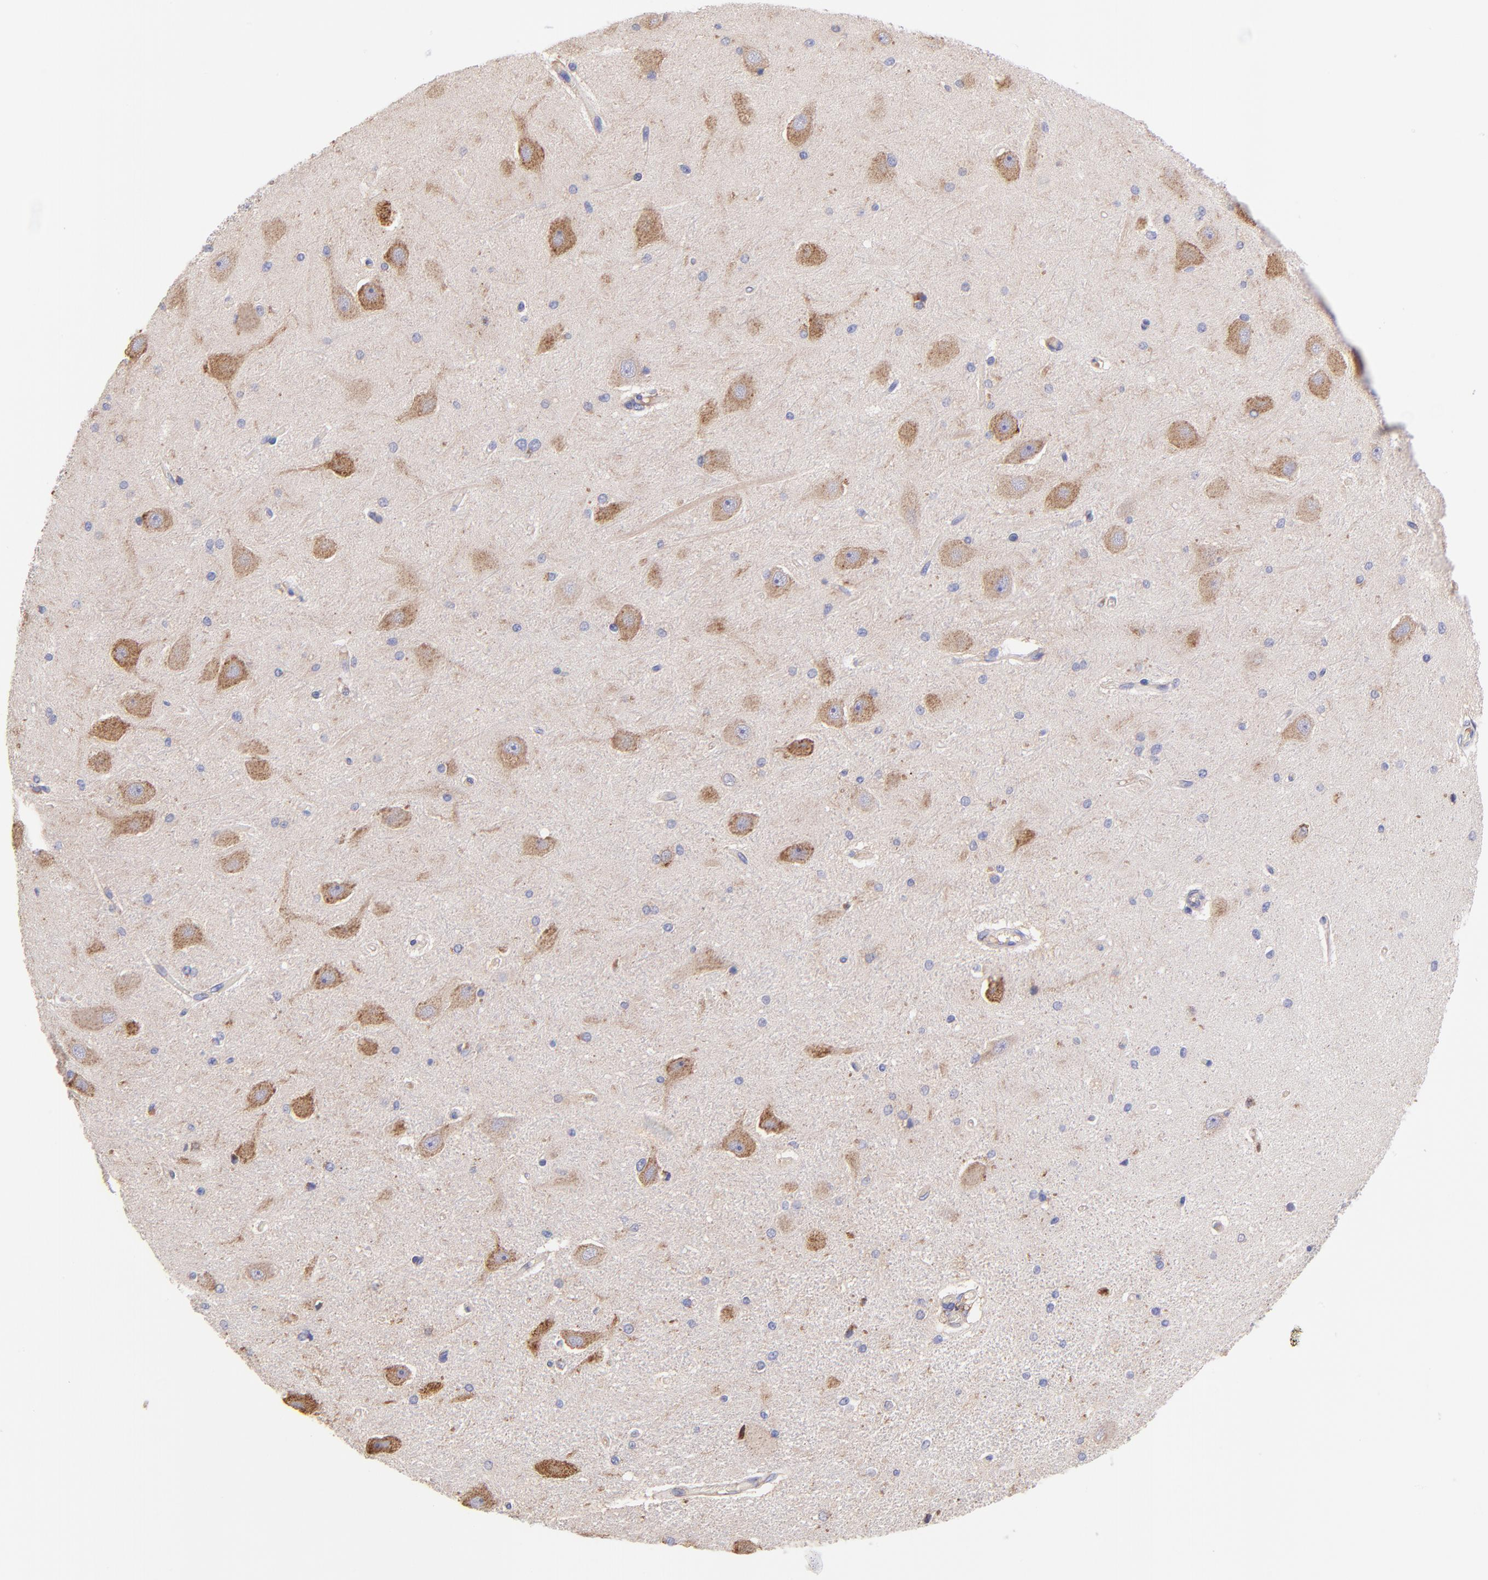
{"staining": {"intensity": "negative", "quantity": "none", "location": "none"}, "tissue": "hippocampus", "cell_type": "Glial cells", "image_type": "normal", "snomed": [{"axis": "morphology", "description": "Normal tissue, NOS"}, {"axis": "topography", "description": "Hippocampus"}], "caption": "A high-resolution micrograph shows immunohistochemistry (IHC) staining of normal hippocampus, which shows no significant positivity in glial cells.", "gene": "PREX1", "patient": {"sex": "female", "age": 54}}